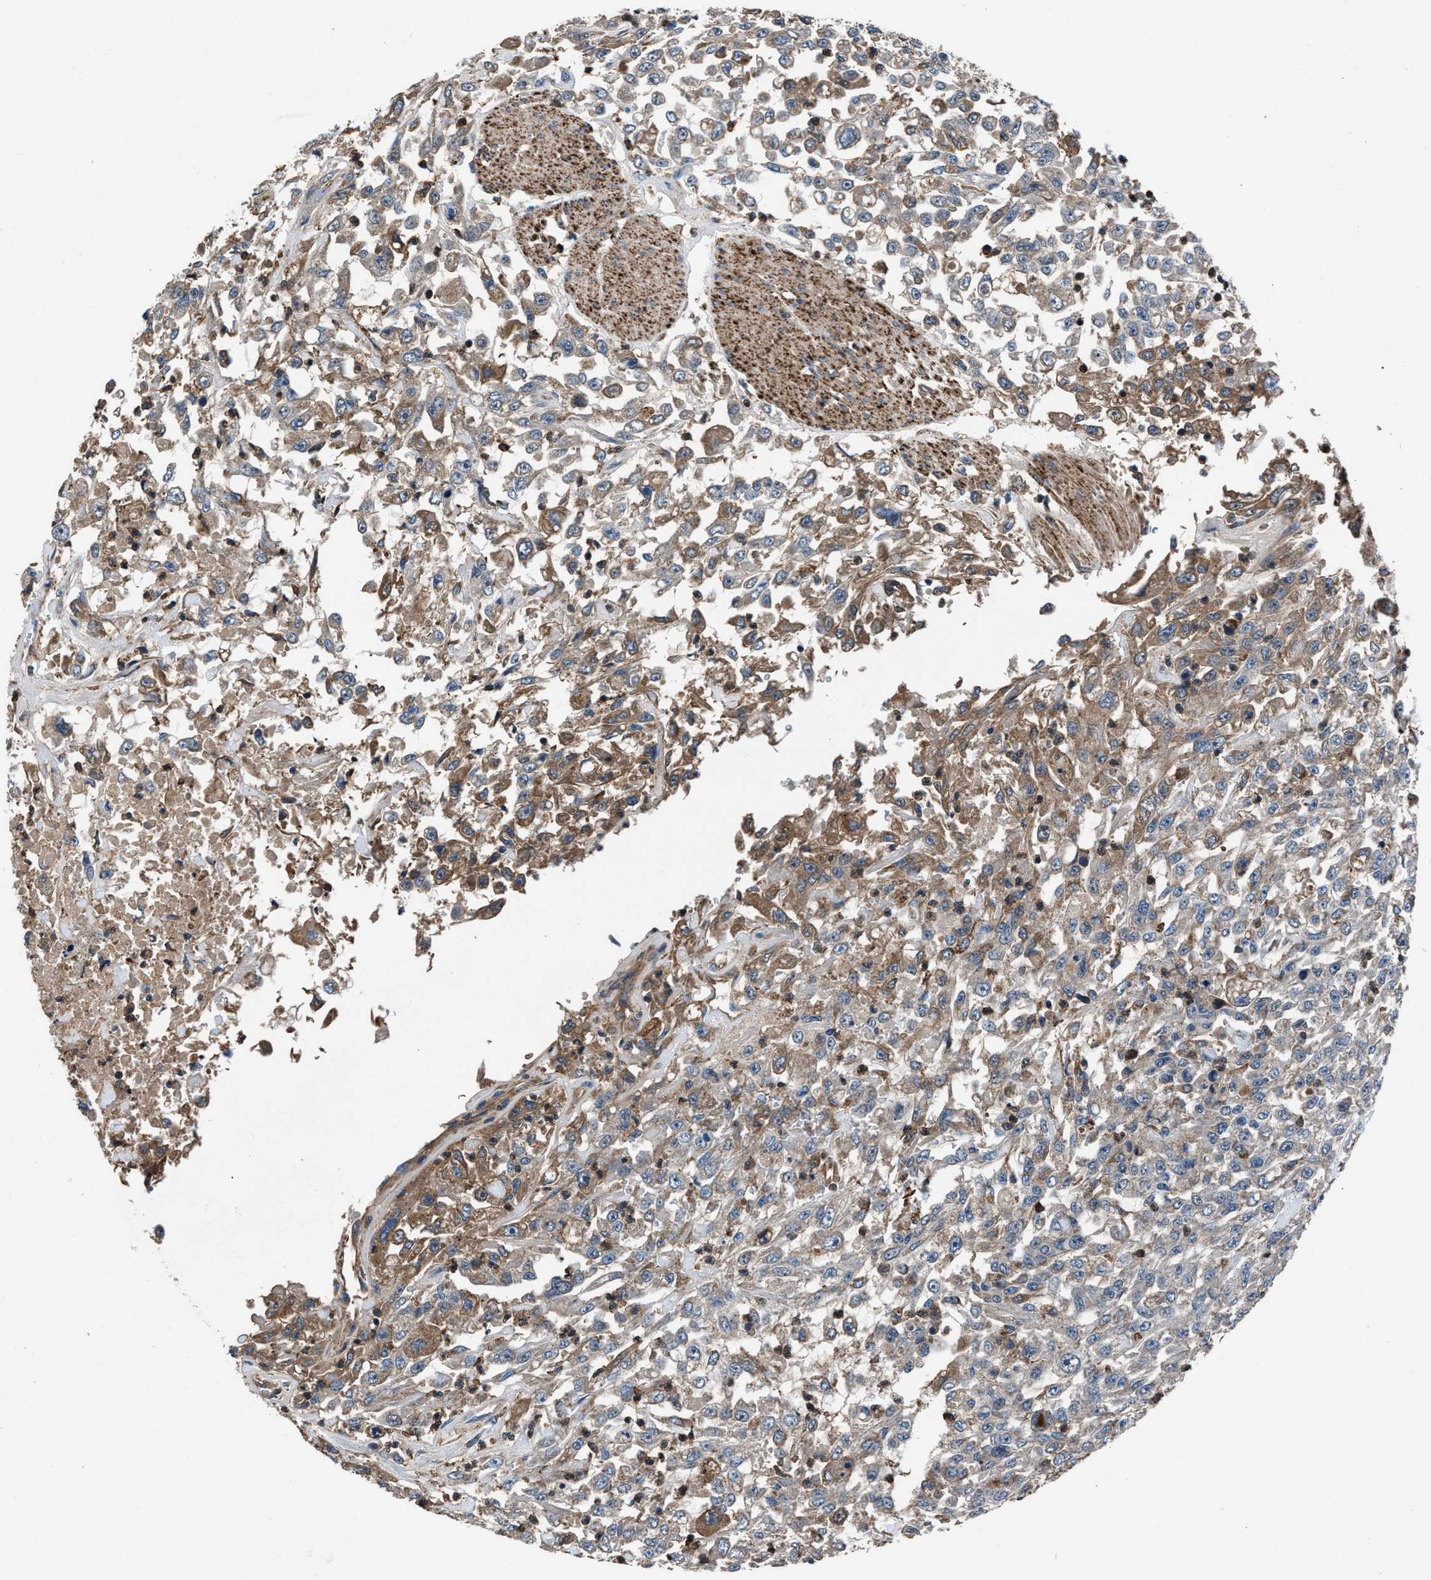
{"staining": {"intensity": "weak", "quantity": ">75%", "location": "cytoplasmic/membranous"}, "tissue": "urothelial cancer", "cell_type": "Tumor cells", "image_type": "cancer", "snomed": [{"axis": "morphology", "description": "Urothelial carcinoma, High grade"}, {"axis": "topography", "description": "Urinary bladder"}], "caption": "Immunohistochemistry micrograph of urothelial carcinoma (high-grade) stained for a protein (brown), which exhibits low levels of weak cytoplasmic/membranous staining in about >75% of tumor cells.", "gene": "FAM221A", "patient": {"sex": "male", "age": 46}}